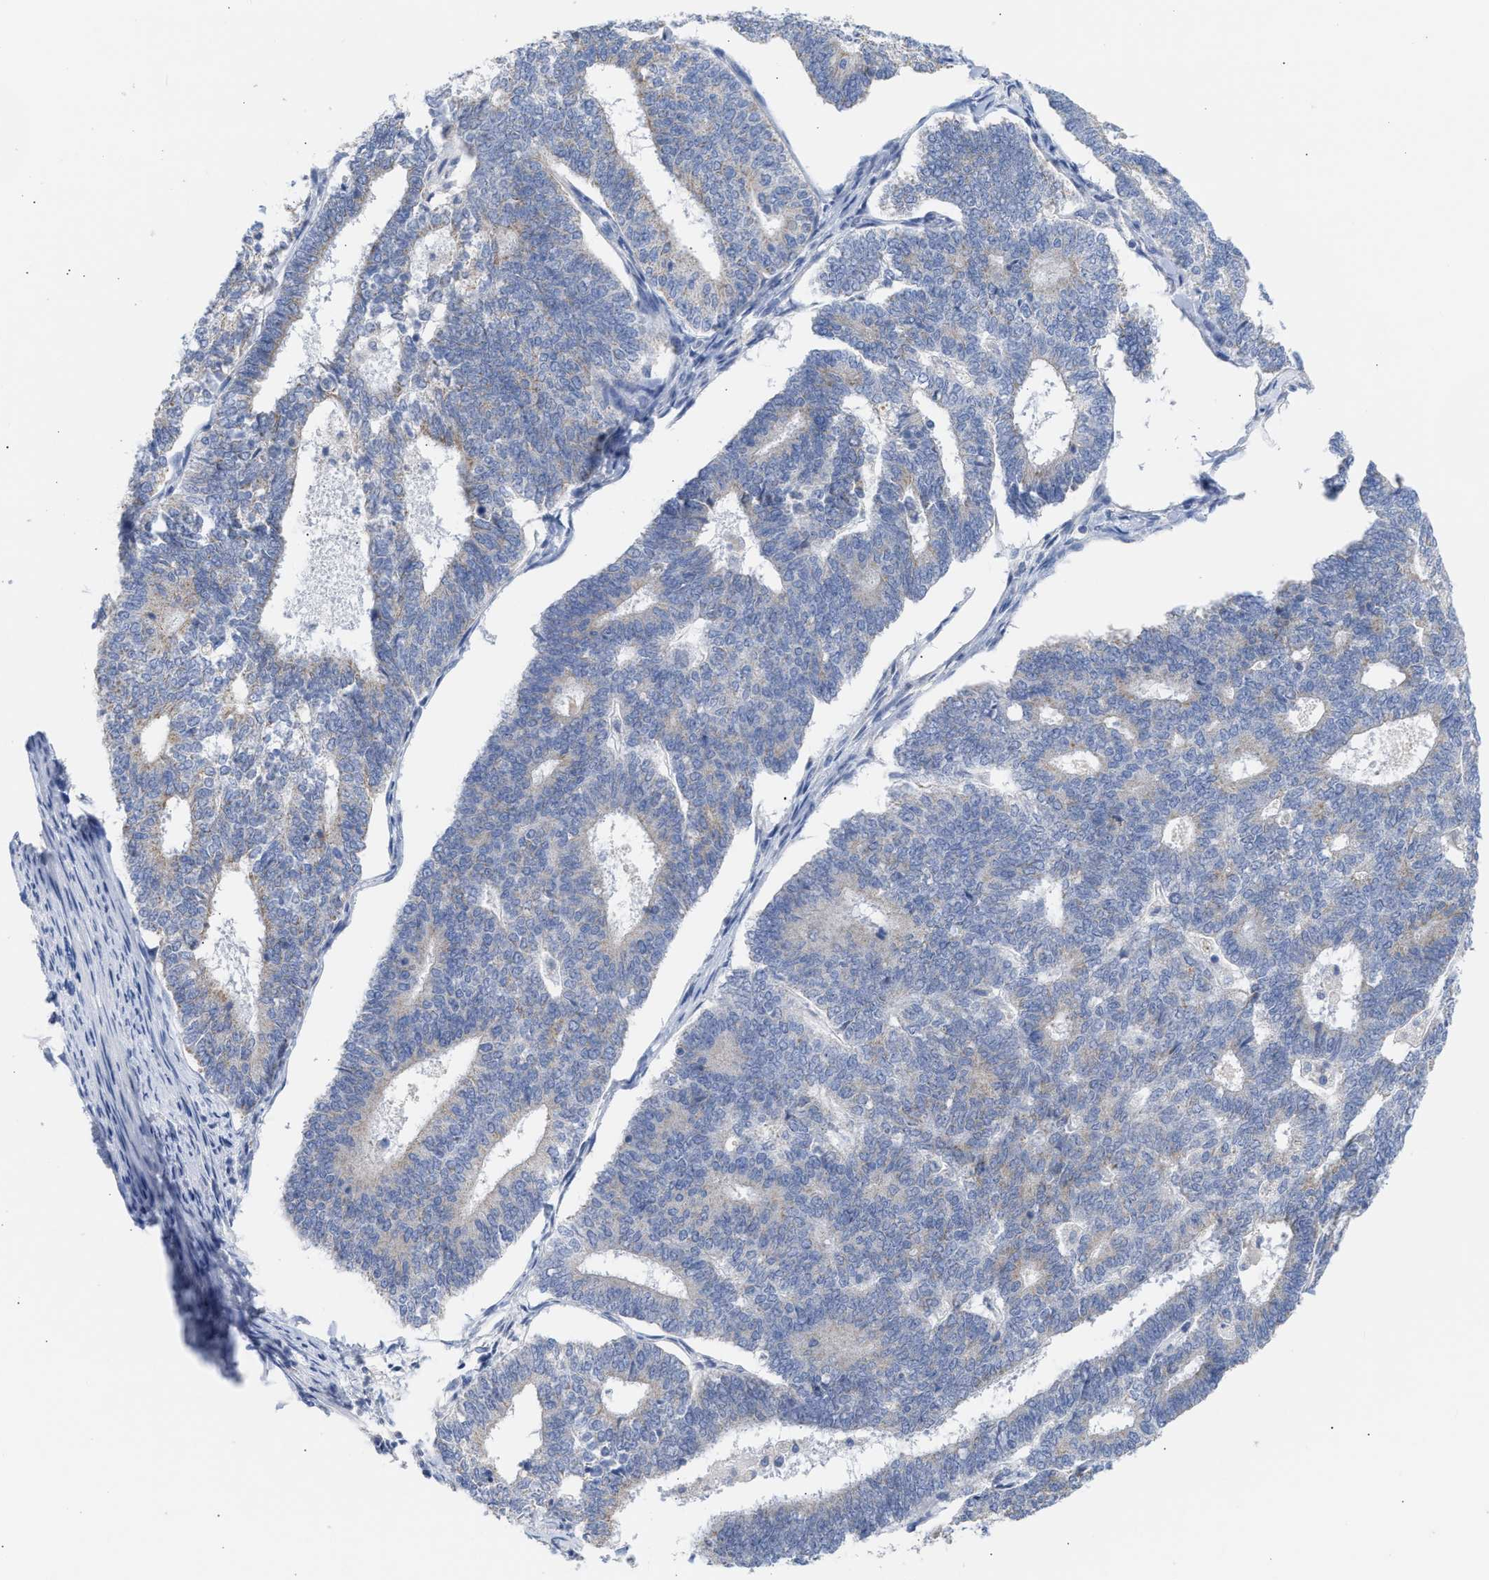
{"staining": {"intensity": "weak", "quantity": "<25%", "location": "cytoplasmic/membranous"}, "tissue": "endometrial cancer", "cell_type": "Tumor cells", "image_type": "cancer", "snomed": [{"axis": "morphology", "description": "Adenocarcinoma, NOS"}, {"axis": "topography", "description": "Endometrium"}], "caption": "DAB (3,3'-diaminobenzidine) immunohistochemical staining of endometrial adenocarcinoma demonstrates no significant staining in tumor cells. (Brightfield microscopy of DAB (3,3'-diaminobenzidine) IHC at high magnification).", "gene": "ACOT13", "patient": {"sex": "female", "age": 70}}